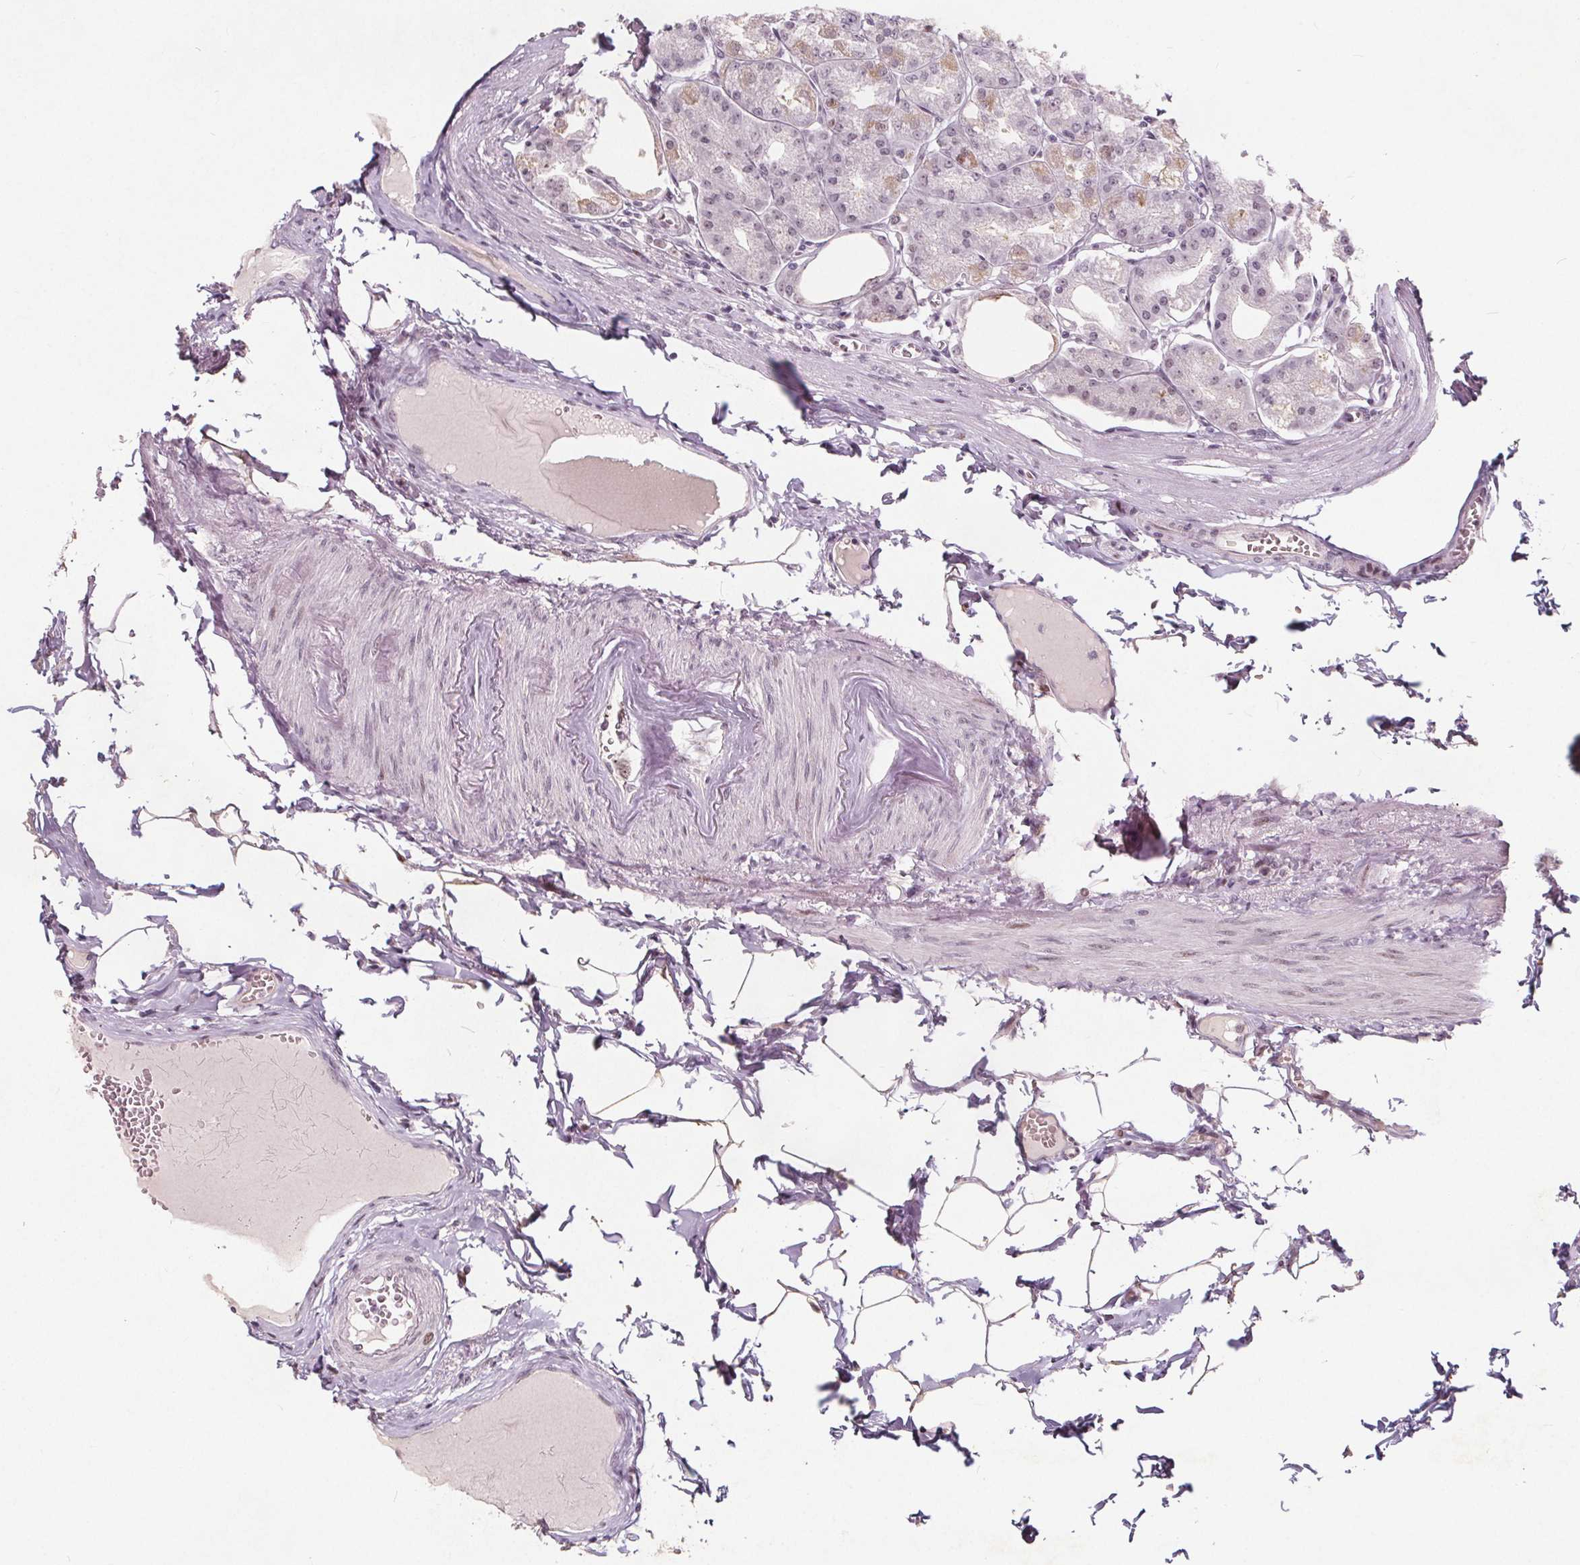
{"staining": {"intensity": "moderate", "quantity": "25%-75%", "location": "cytoplasmic/membranous,nuclear"}, "tissue": "stomach", "cell_type": "Glandular cells", "image_type": "normal", "snomed": [{"axis": "morphology", "description": "Normal tissue, NOS"}, {"axis": "topography", "description": "Stomach, lower"}], "caption": "Brown immunohistochemical staining in benign human stomach shows moderate cytoplasmic/membranous,nuclear staining in approximately 25%-75% of glandular cells.", "gene": "TAF6L", "patient": {"sex": "male", "age": 71}}